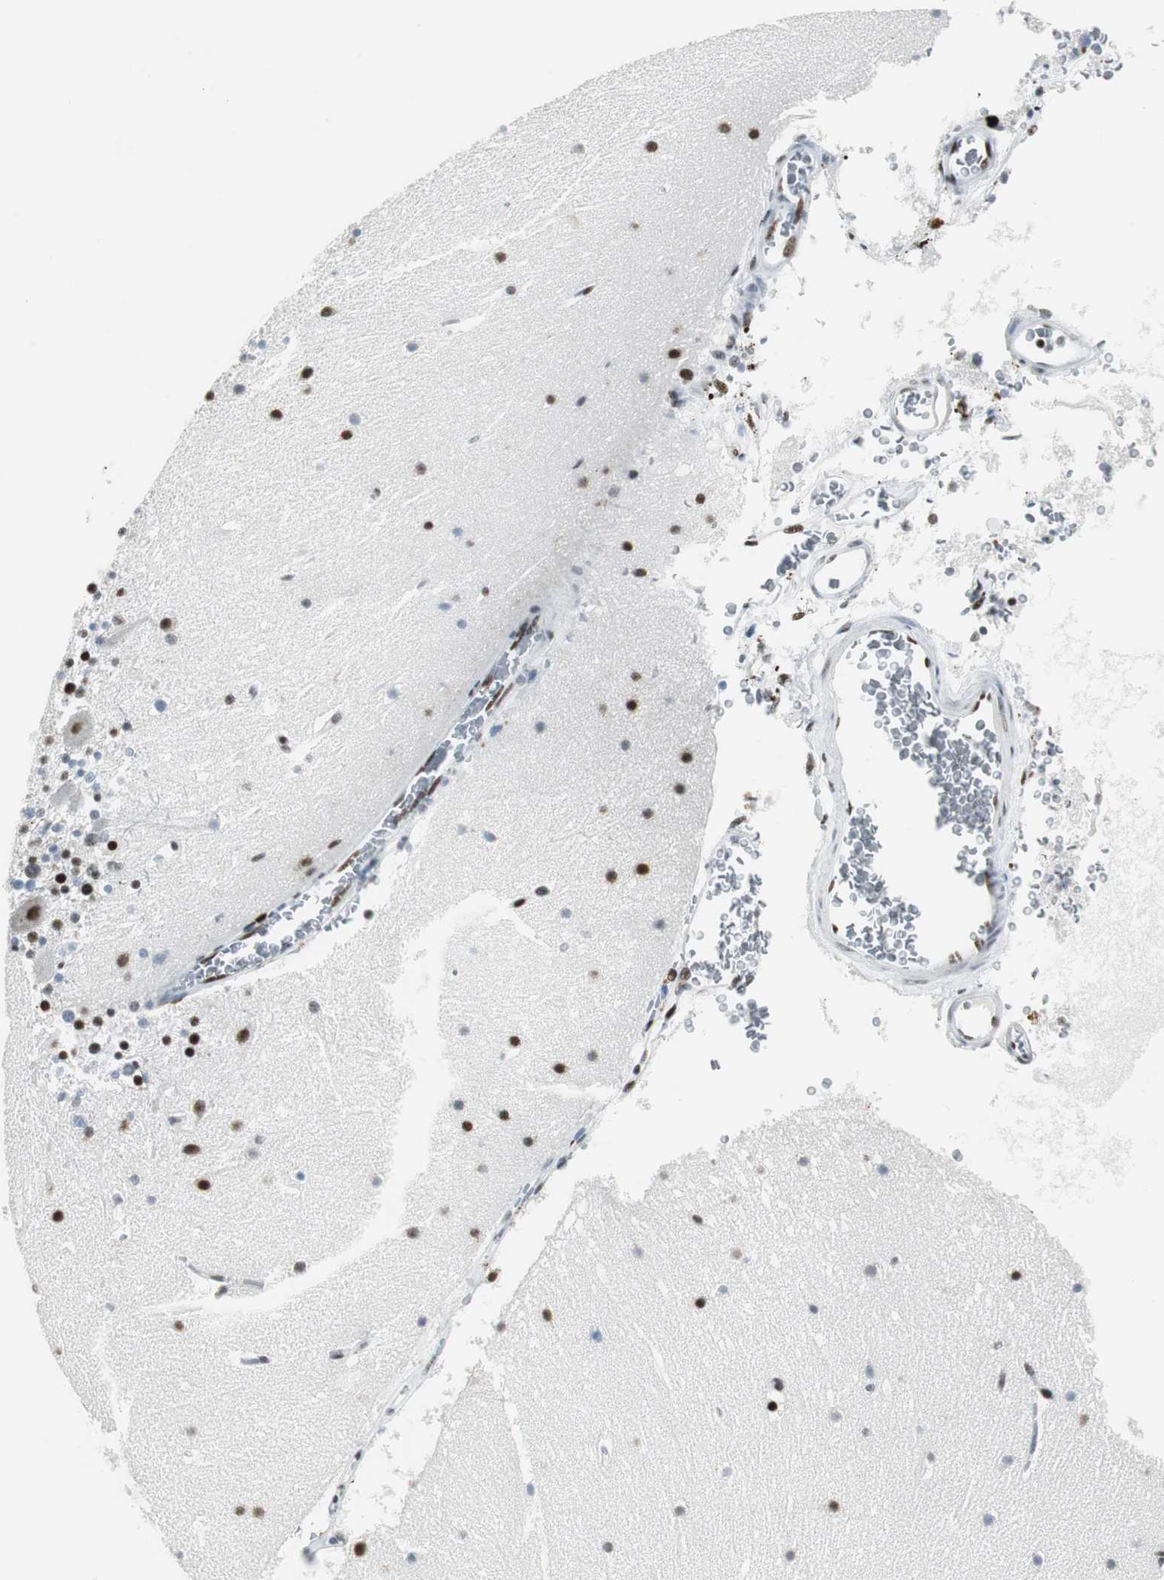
{"staining": {"intensity": "moderate", "quantity": "25%-75%", "location": "nuclear"}, "tissue": "cerebellum", "cell_type": "Cells in granular layer", "image_type": "normal", "snomed": [{"axis": "morphology", "description": "Normal tissue, NOS"}, {"axis": "topography", "description": "Cerebellum"}], "caption": "Immunohistochemistry staining of benign cerebellum, which shows medium levels of moderate nuclear positivity in about 25%-75% of cells in granular layer indicating moderate nuclear protein expression. The staining was performed using DAB (brown) for protein detection and nuclei were counterstained in hematoxylin (blue).", "gene": "RBBP4", "patient": {"sex": "male", "age": 45}}